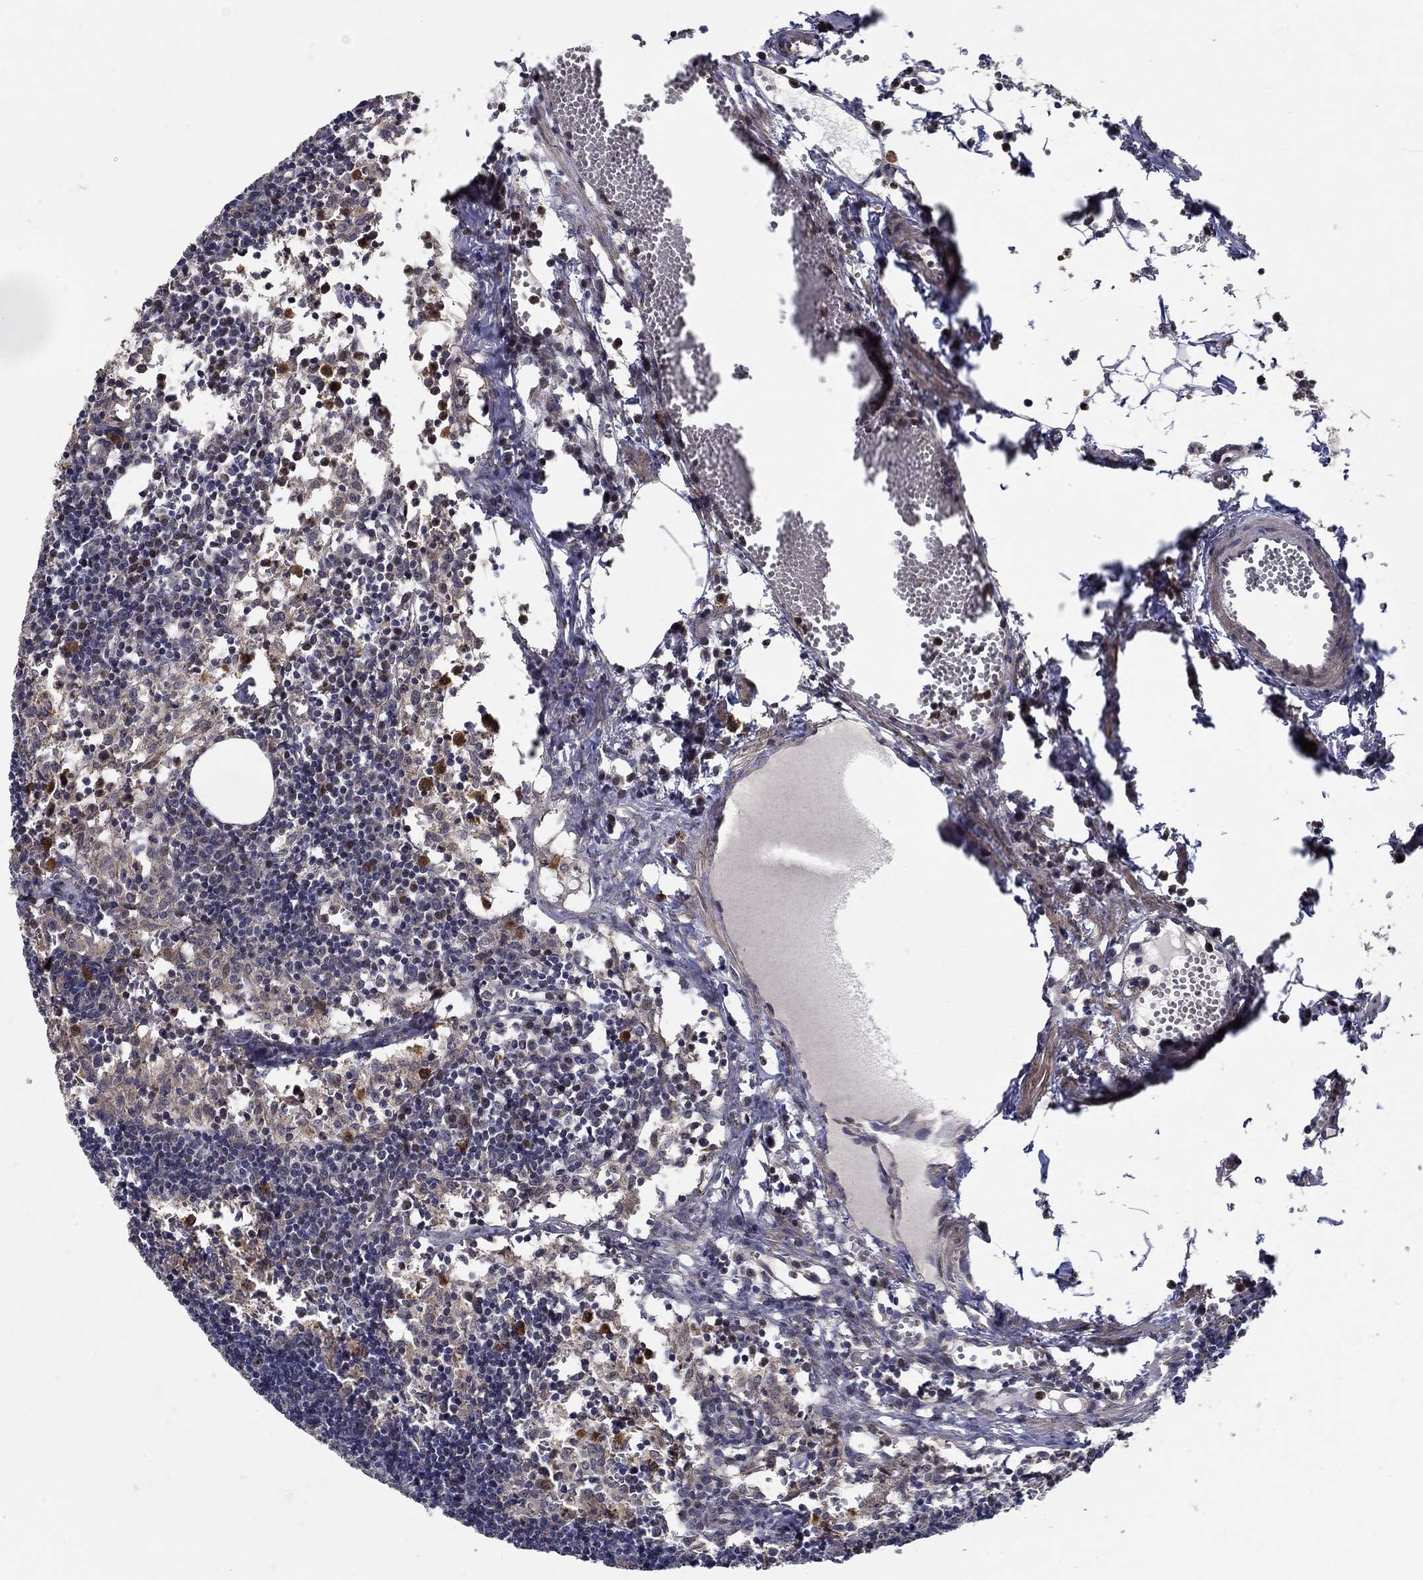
{"staining": {"intensity": "weak", "quantity": ">75%", "location": "cytoplasmic/membranous"}, "tissue": "lymph node", "cell_type": "Non-germinal center cells", "image_type": "normal", "snomed": [{"axis": "morphology", "description": "Normal tissue, NOS"}, {"axis": "topography", "description": "Lymph node"}], "caption": "IHC micrograph of normal lymph node stained for a protein (brown), which displays low levels of weak cytoplasmic/membranous expression in approximately >75% of non-germinal center cells.", "gene": "ZNF594", "patient": {"sex": "female", "age": 52}}